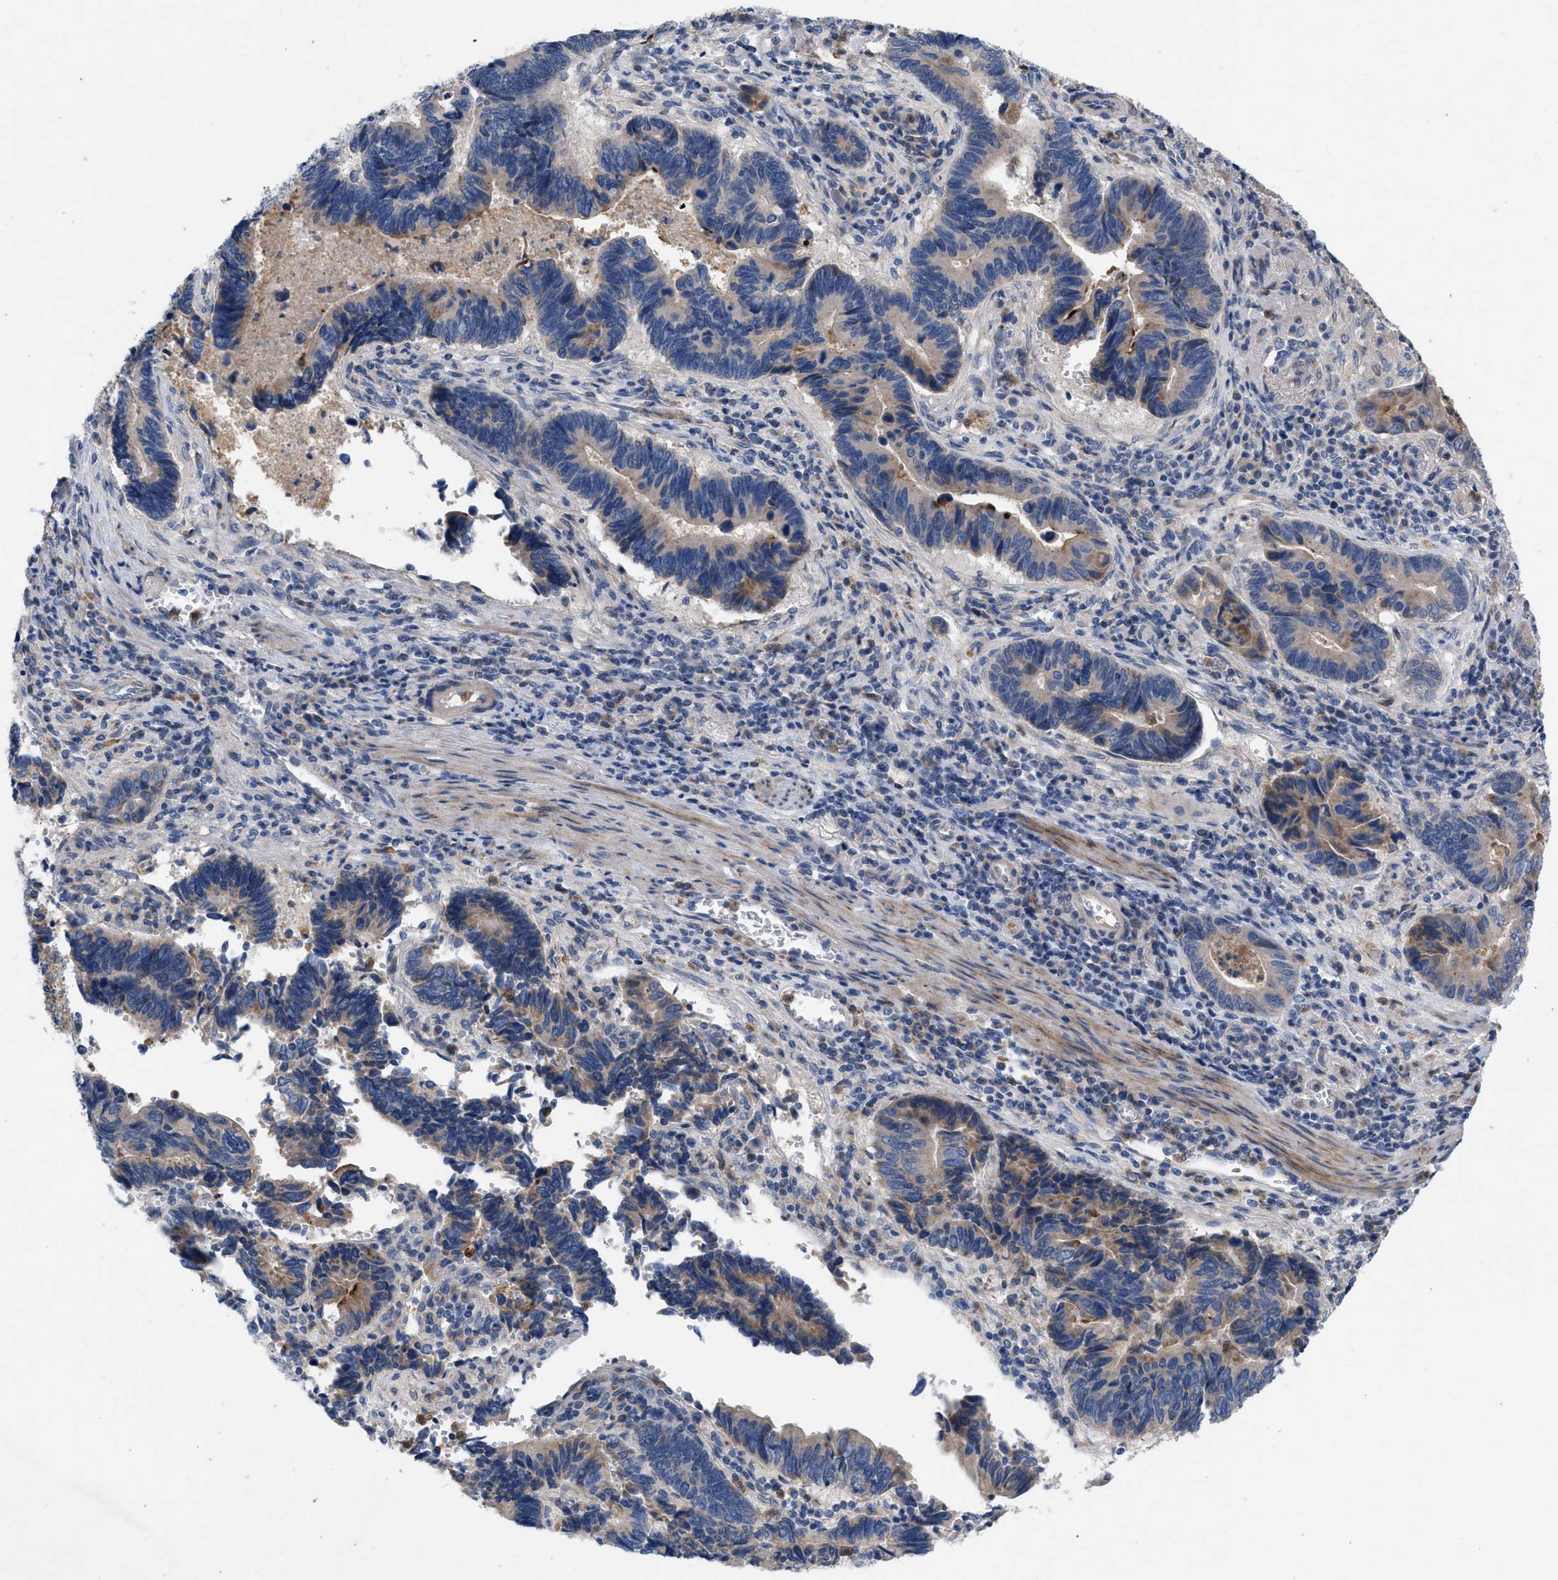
{"staining": {"intensity": "moderate", "quantity": "<25%", "location": "cytoplasmic/membranous"}, "tissue": "pancreatic cancer", "cell_type": "Tumor cells", "image_type": "cancer", "snomed": [{"axis": "morphology", "description": "Adenocarcinoma, NOS"}, {"axis": "topography", "description": "Pancreas"}], "caption": "Tumor cells show low levels of moderate cytoplasmic/membranous positivity in about <25% of cells in human pancreatic adenocarcinoma.", "gene": "PLPPR5", "patient": {"sex": "female", "age": 70}}